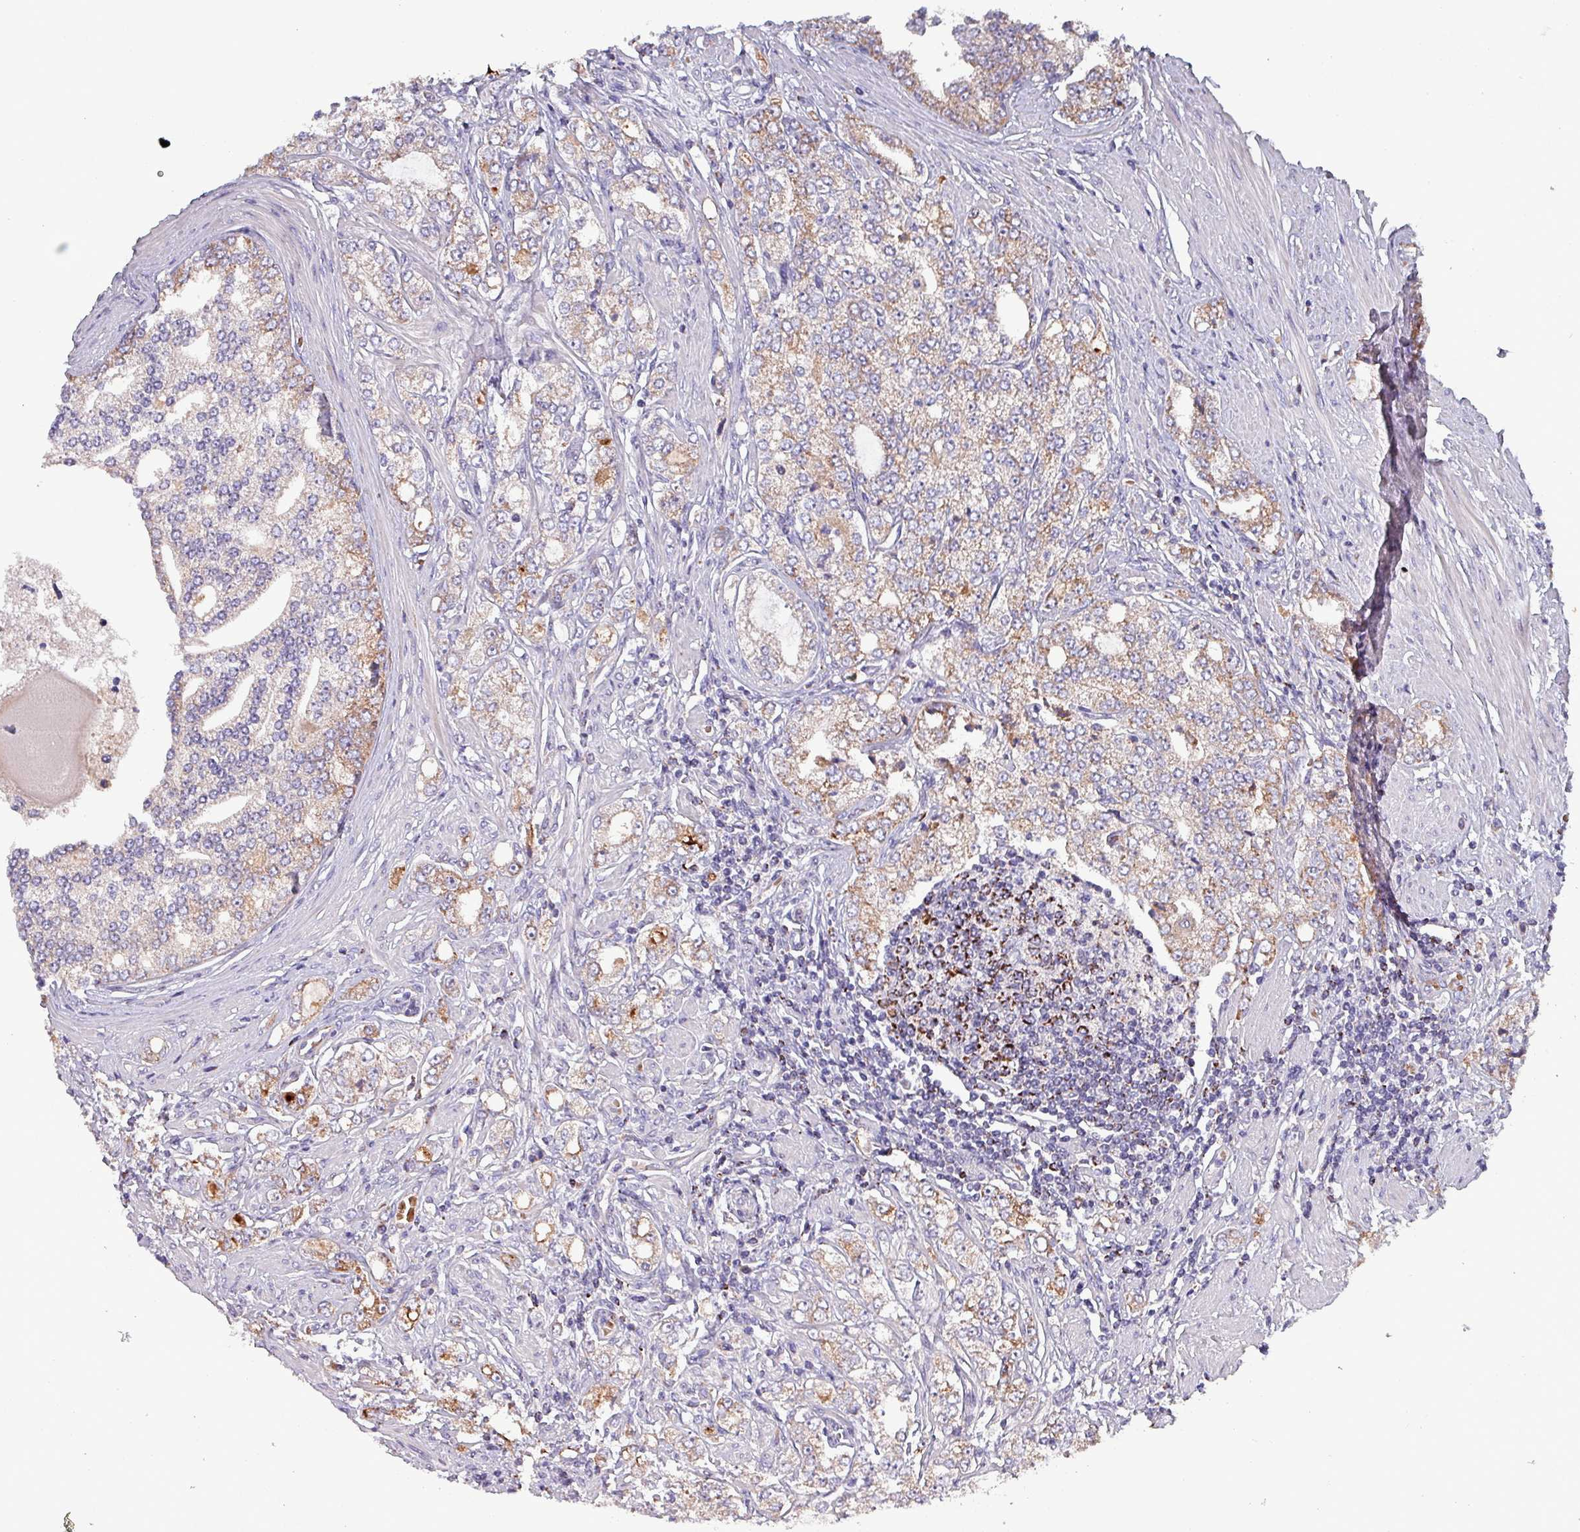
{"staining": {"intensity": "moderate", "quantity": "25%-75%", "location": "cytoplasmic/membranous"}, "tissue": "prostate cancer", "cell_type": "Tumor cells", "image_type": "cancer", "snomed": [{"axis": "morphology", "description": "Adenocarcinoma, High grade"}, {"axis": "topography", "description": "Prostate"}], "caption": "Prostate high-grade adenocarcinoma stained with a protein marker displays moderate staining in tumor cells.", "gene": "ZNF322", "patient": {"sex": "male", "age": 64}}